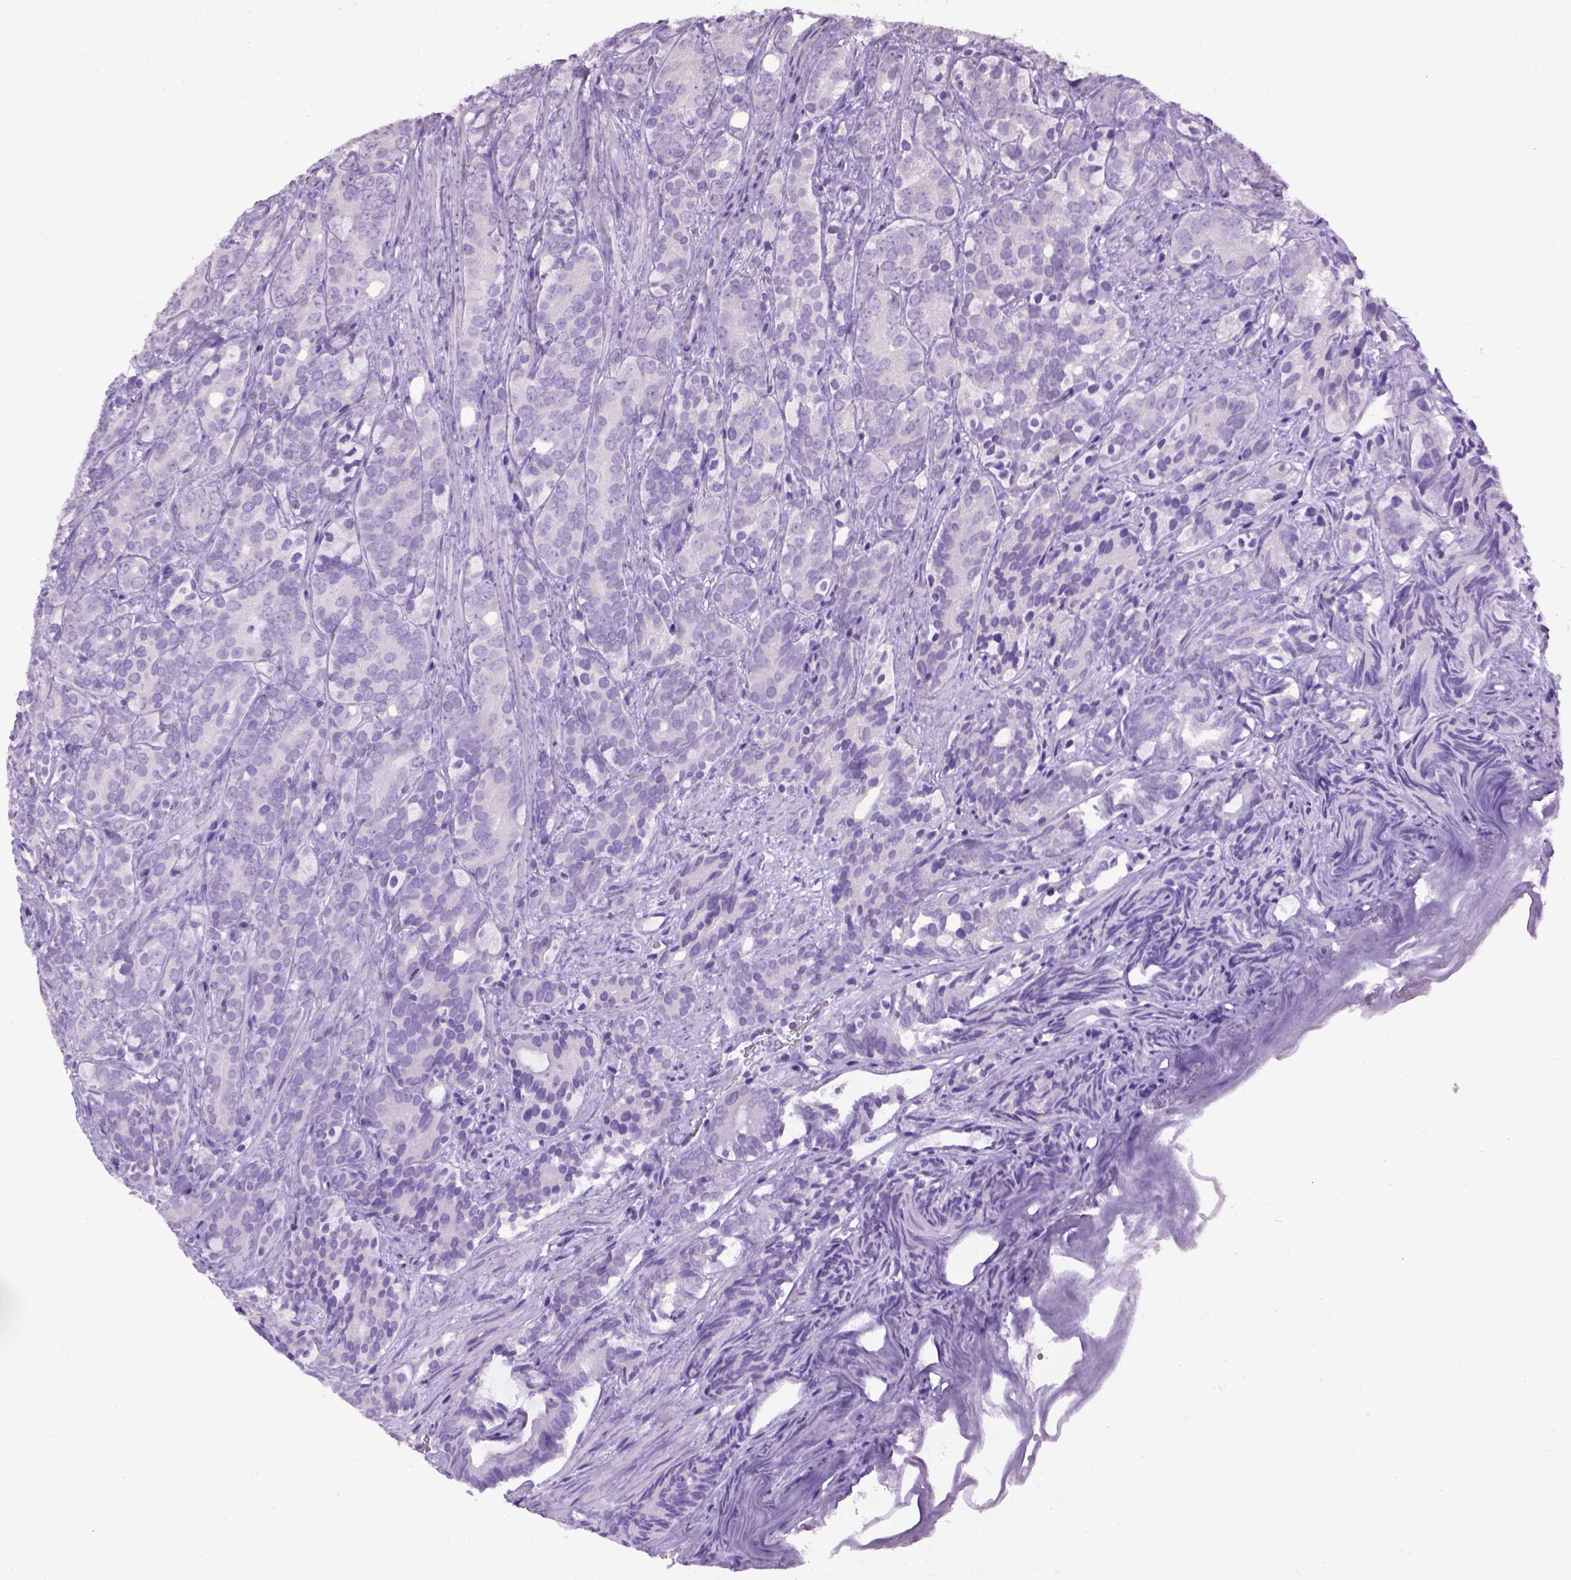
{"staining": {"intensity": "negative", "quantity": "none", "location": "none"}, "tissue": "prostate cancer", "cell_type": "Tumor cells", "image_type": "cancer", "snomed": [{"axis": "morphology", "description": "Adenocarcinoma, High grade"}, {"axis": "topography", "description": "Prostate"}], "caption": "IHC of prostate cancer displays no positivity in tumor cells.", "gene": "CYP24A1", "patient": {"sex": "male", "age": 84}}